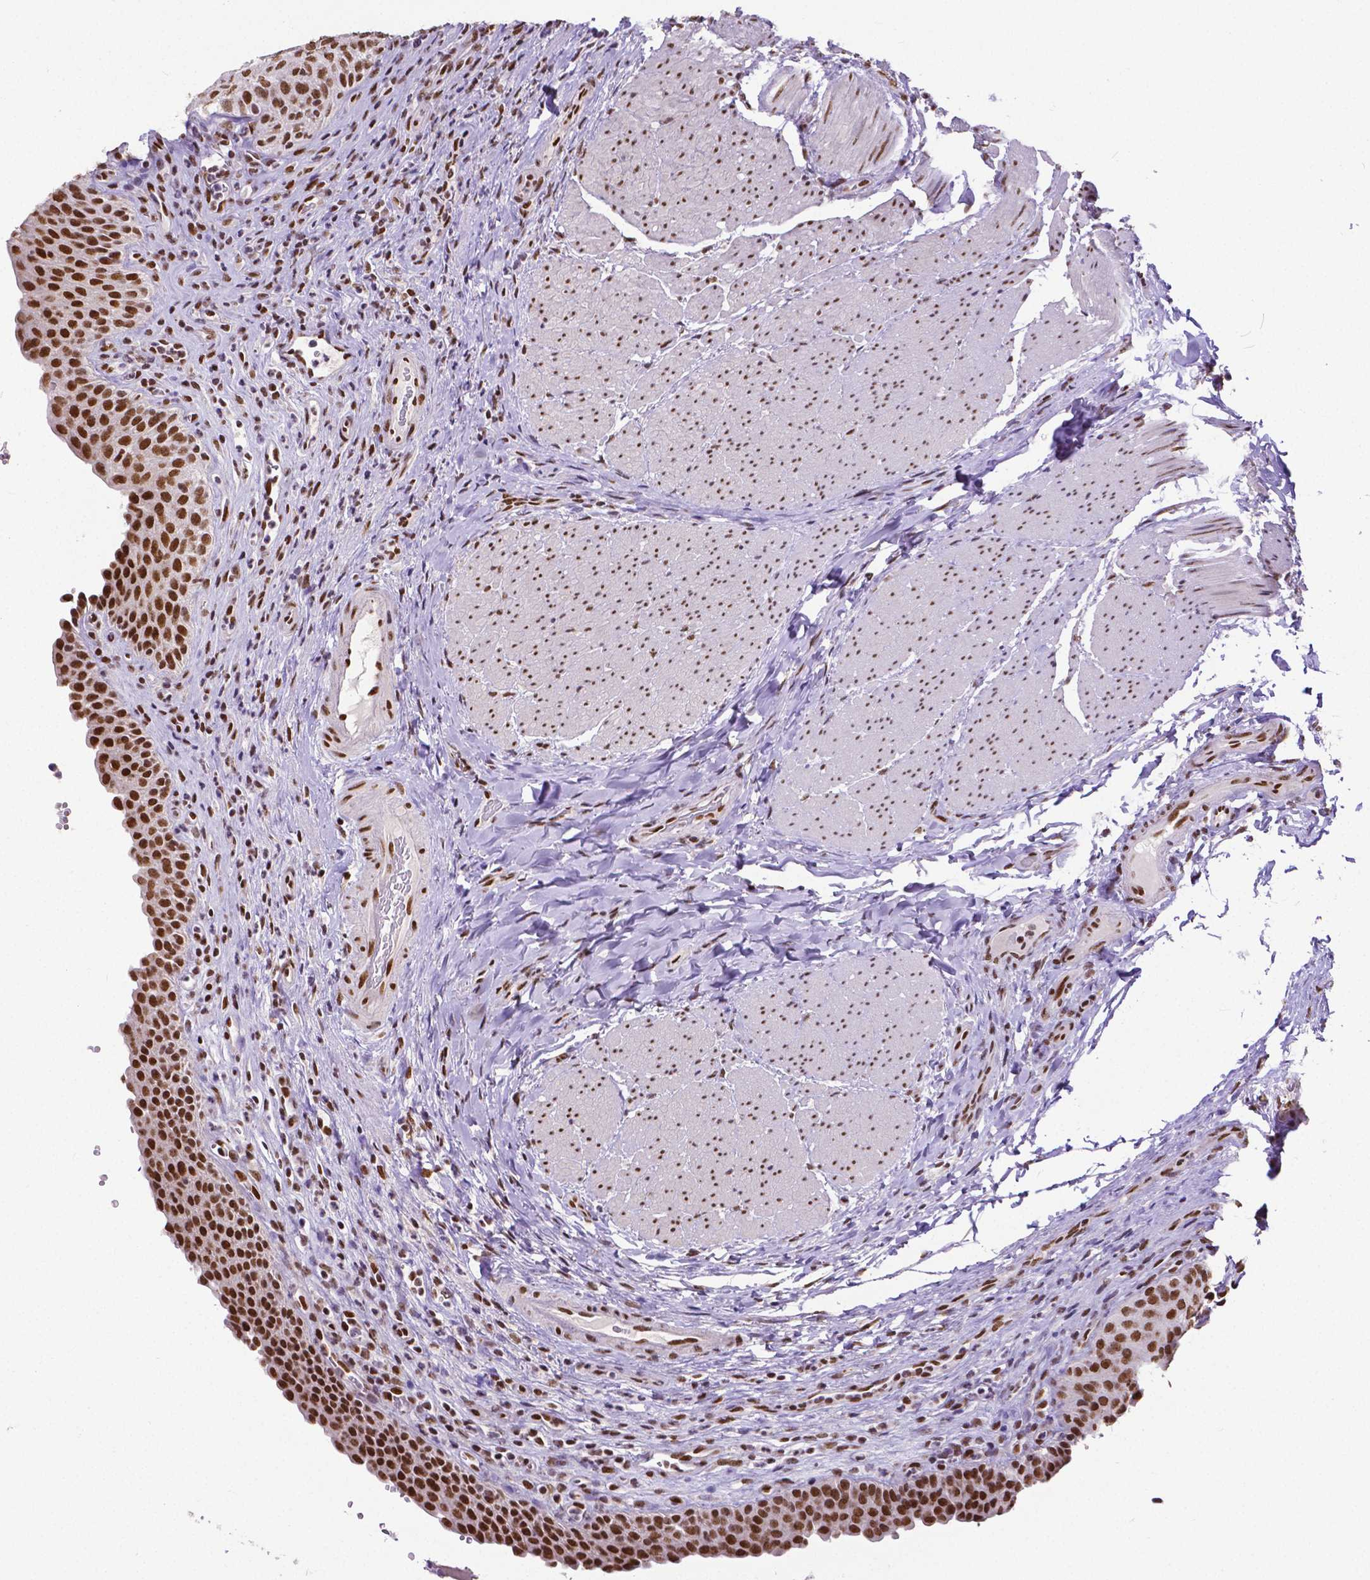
{"staining": {"intensity": "strong", "quantity": ">75%", "location": "nuclear"}, "tissue": "urinary bladder", "cell_type": "Urothelial cells", "image_type": "normal", "snomed": [{"axis": "morphology", "description": "Normal tissue, NOS"}, {"axis": "topography", "description": "Urinary bladder"}, {"axis": "topography", "description": "Peripheral nerve tissue"}], "caption": "Benign urinary bladder reveals strong nuclear positivity in approximately >75% of urothelial cells (IHC, brightfield microscopy, high magnification)..", "gene": "ATRX", "patient": {"sex": "male", "age": 66}}